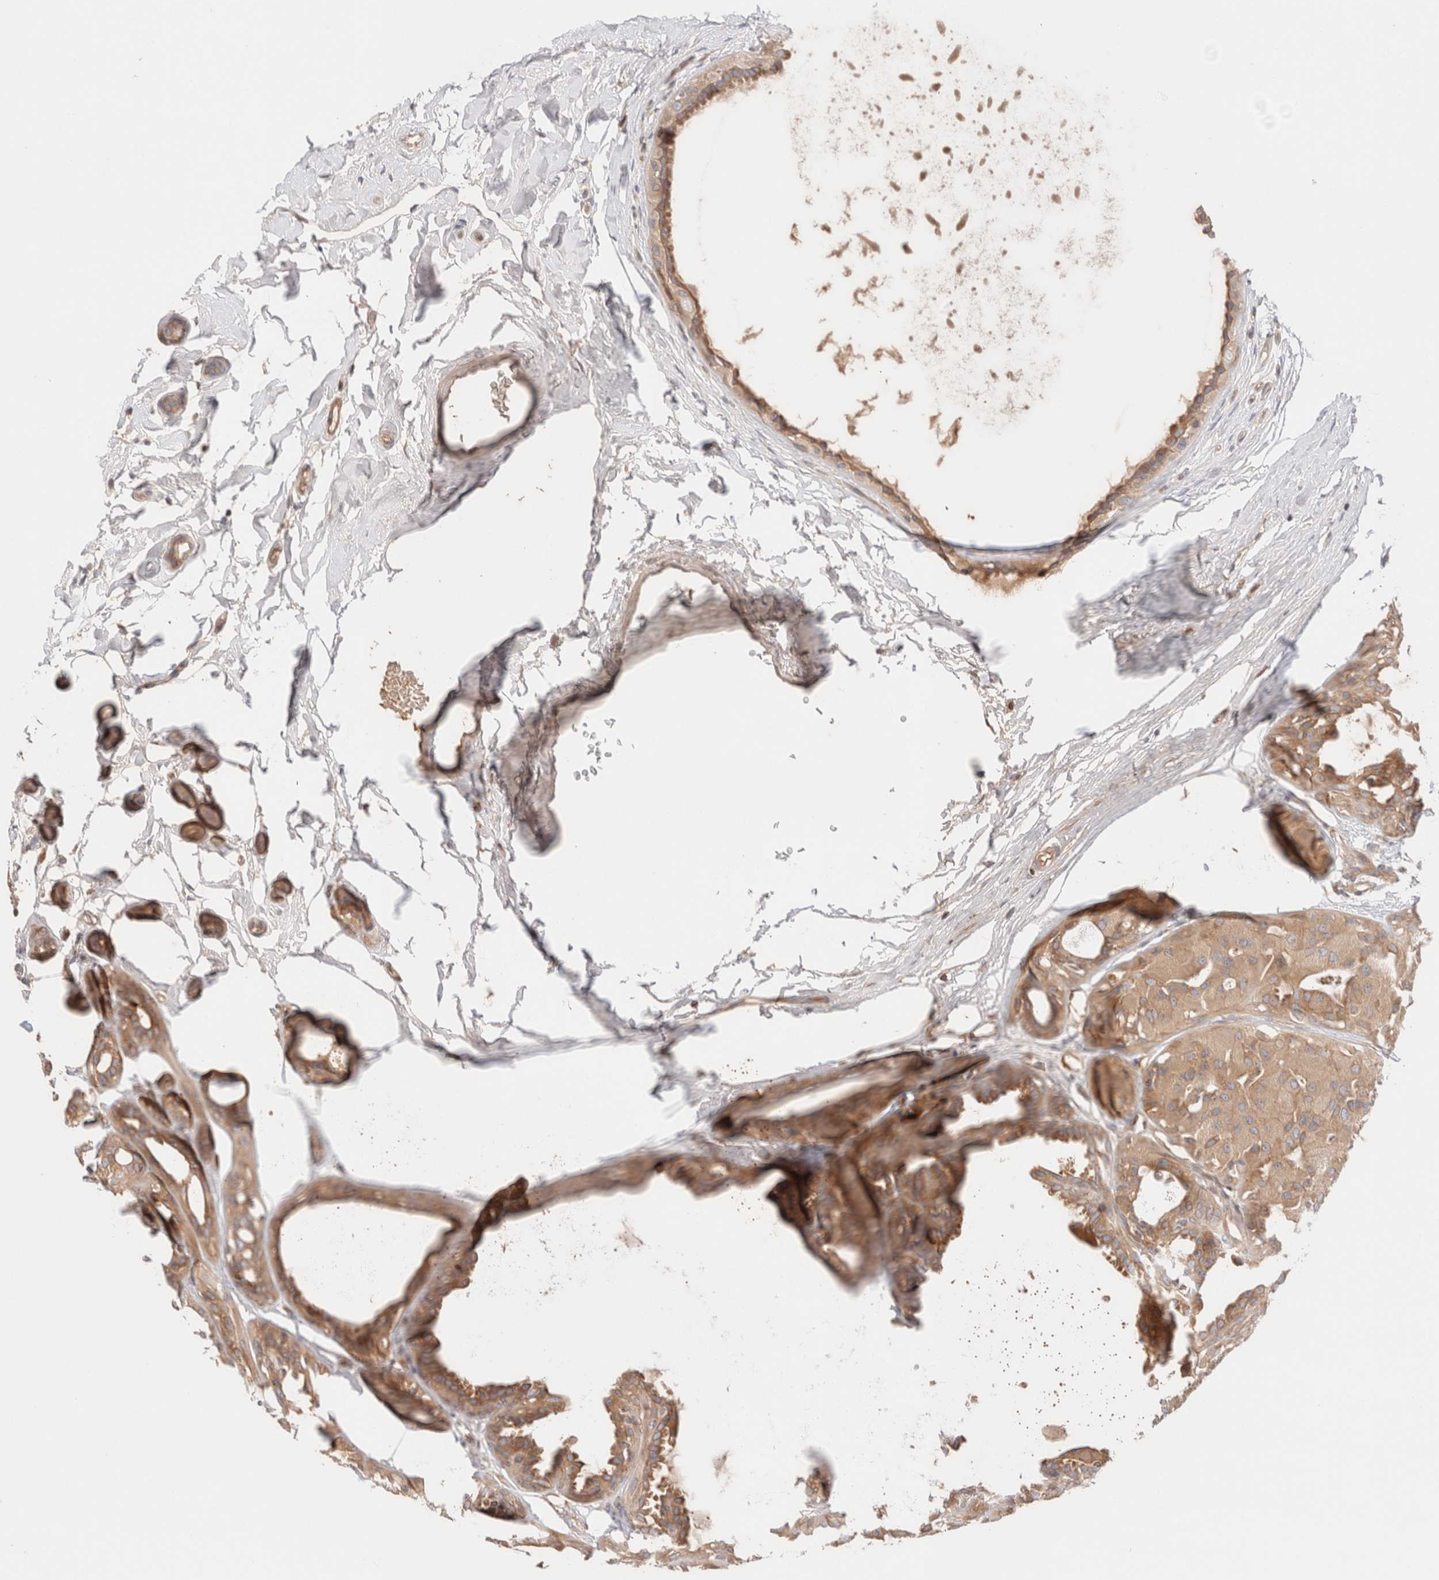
{"staining": {"intensity": "moderate", "quantity": ">75%", "location": "cytoplasmic/membranous"}, "tissue": "breast cancer", "cell_type": "Tumor cells", "image_type": "cancer", "snomed": [{"axis": "morphology", "description": "Duct carcinoma"}, {"axis": "topography", "description": "Breast"}], "caption": "Immunohistochemistry (IHC) (DAB (3,3'-diaminobenzidine)) staining of breast cancer (infiltrating ductal carcinoma) reveals moderate cytoplasmic/membranous protein positivity in approximately >75% of tumor cells.", "gene": "SIKE1", "patient": {"sex": "female", "age": 55}}